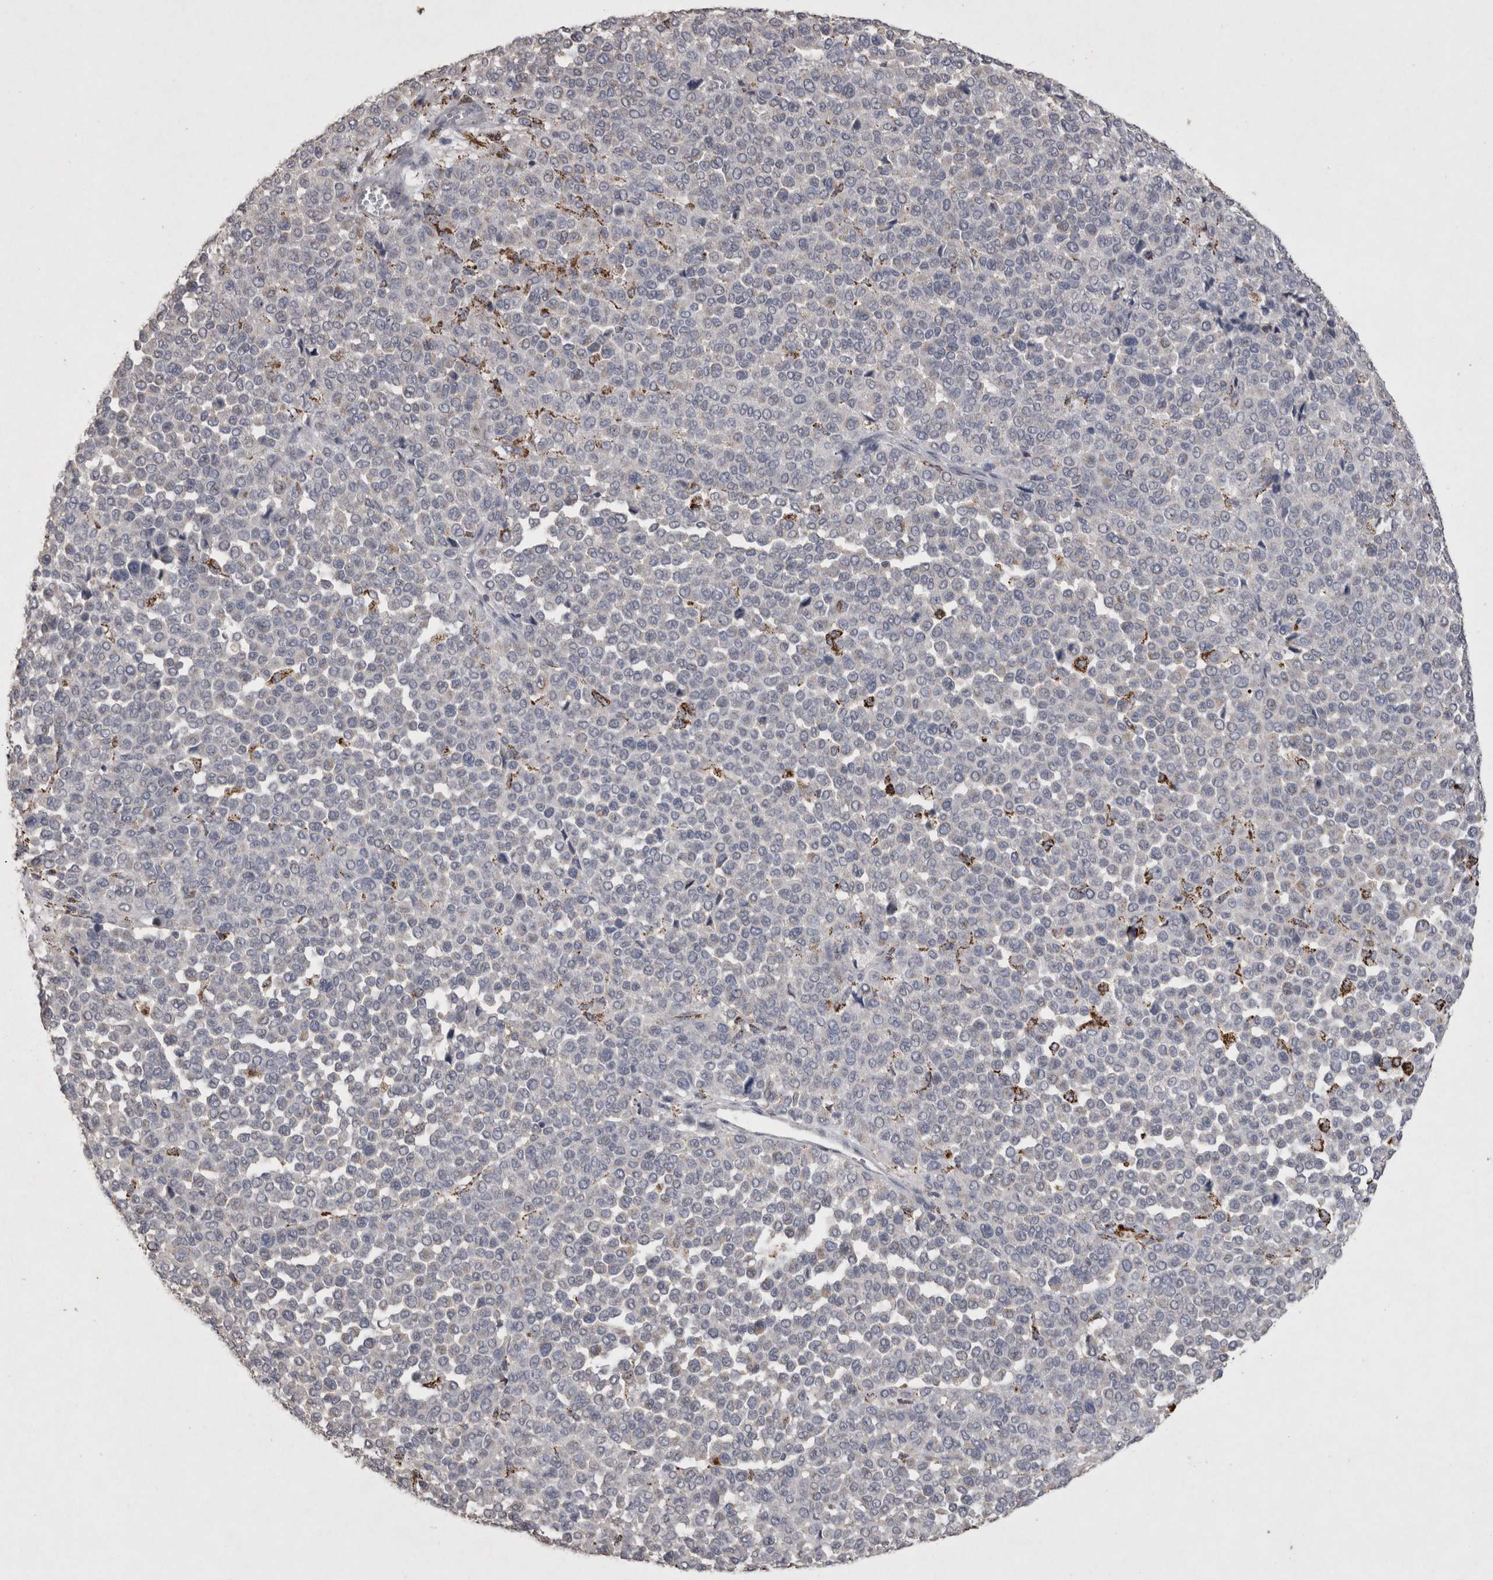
{"staining": {"intensity": "negative", "quantity": "none", "location": "none"}, "tissue": "melanoma", "cell_type": "Tumor cells", "image_type": "cancer", "snomed": [{"axis": "morphology", "description": "Malignant melanoma, Metastatic site"}, {"axis": "topography", "description": "Pancreas"}], "caption": "Tumor cells show no significant protein expression in malignant melanoma (metastatic site). (DAB (3,3'-diaminobenzidine) immunohistochemistry (IHC) visualized using brightfield microscopy, high magnification).", "gene": "DKK3", "patient": {"sex": "female", "age": 30}}